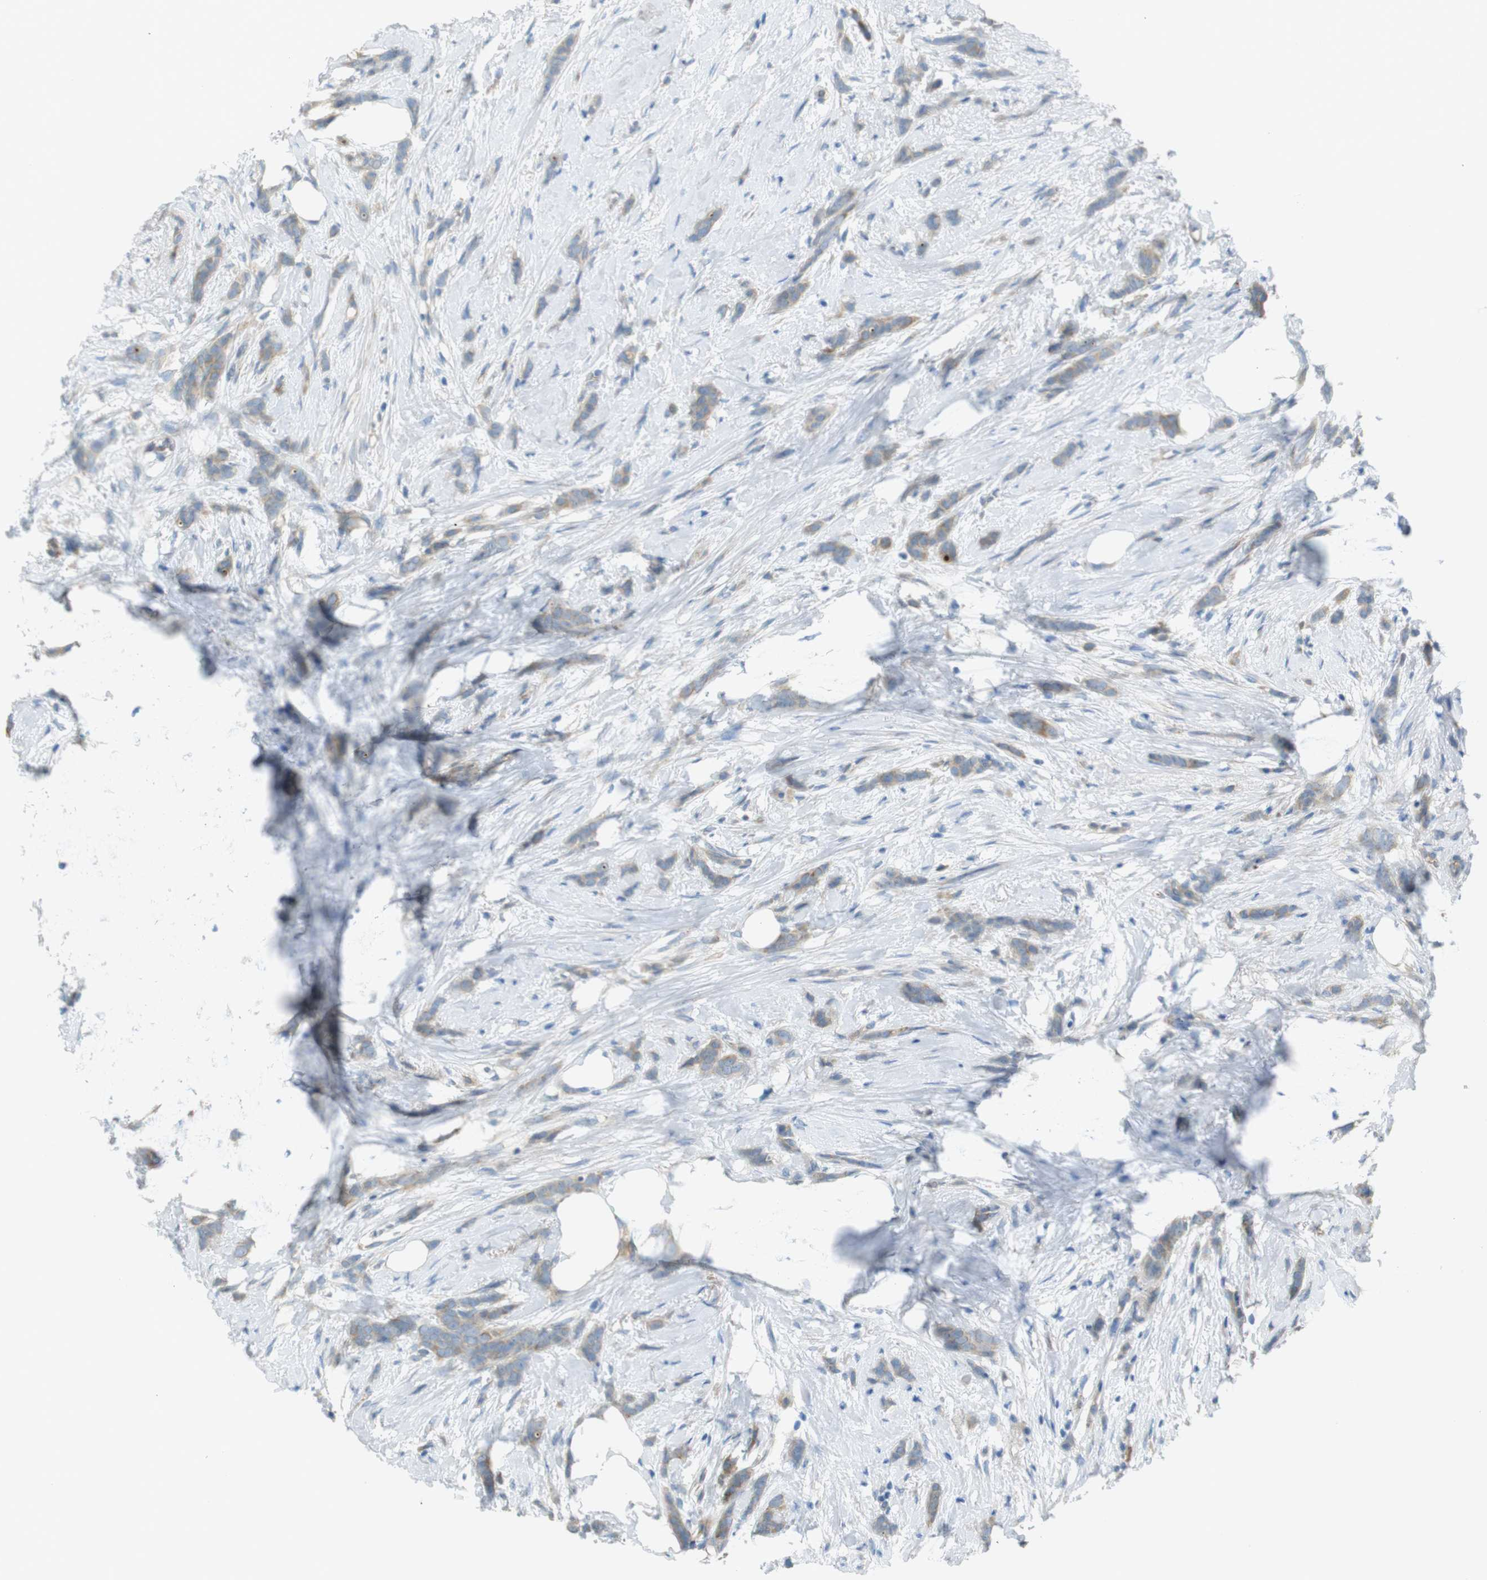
{"staining": {"intensity": "weak", "quantity": ">75%", "location": "cytoplasmic/membranous"}, "tissue": "breast cancer", "cell_type": "Tumor cells", "image_type": "cancer", "snomed": [{"axis": "morphology", "description": "Lobular carcinoma, in situ"}, {"axis": "morphology", "description": "Lobular carcinoma"}, {"axis": "topography", "description": "Breast"}], "caption": "The immunohistochemical stain shows weak cytoplasmic/membranous staining in tumor cells of lobular carcinoma (breast) tissue.", "gene": "TMEM41B", "patient": {"sex": "female", "age": 41}}